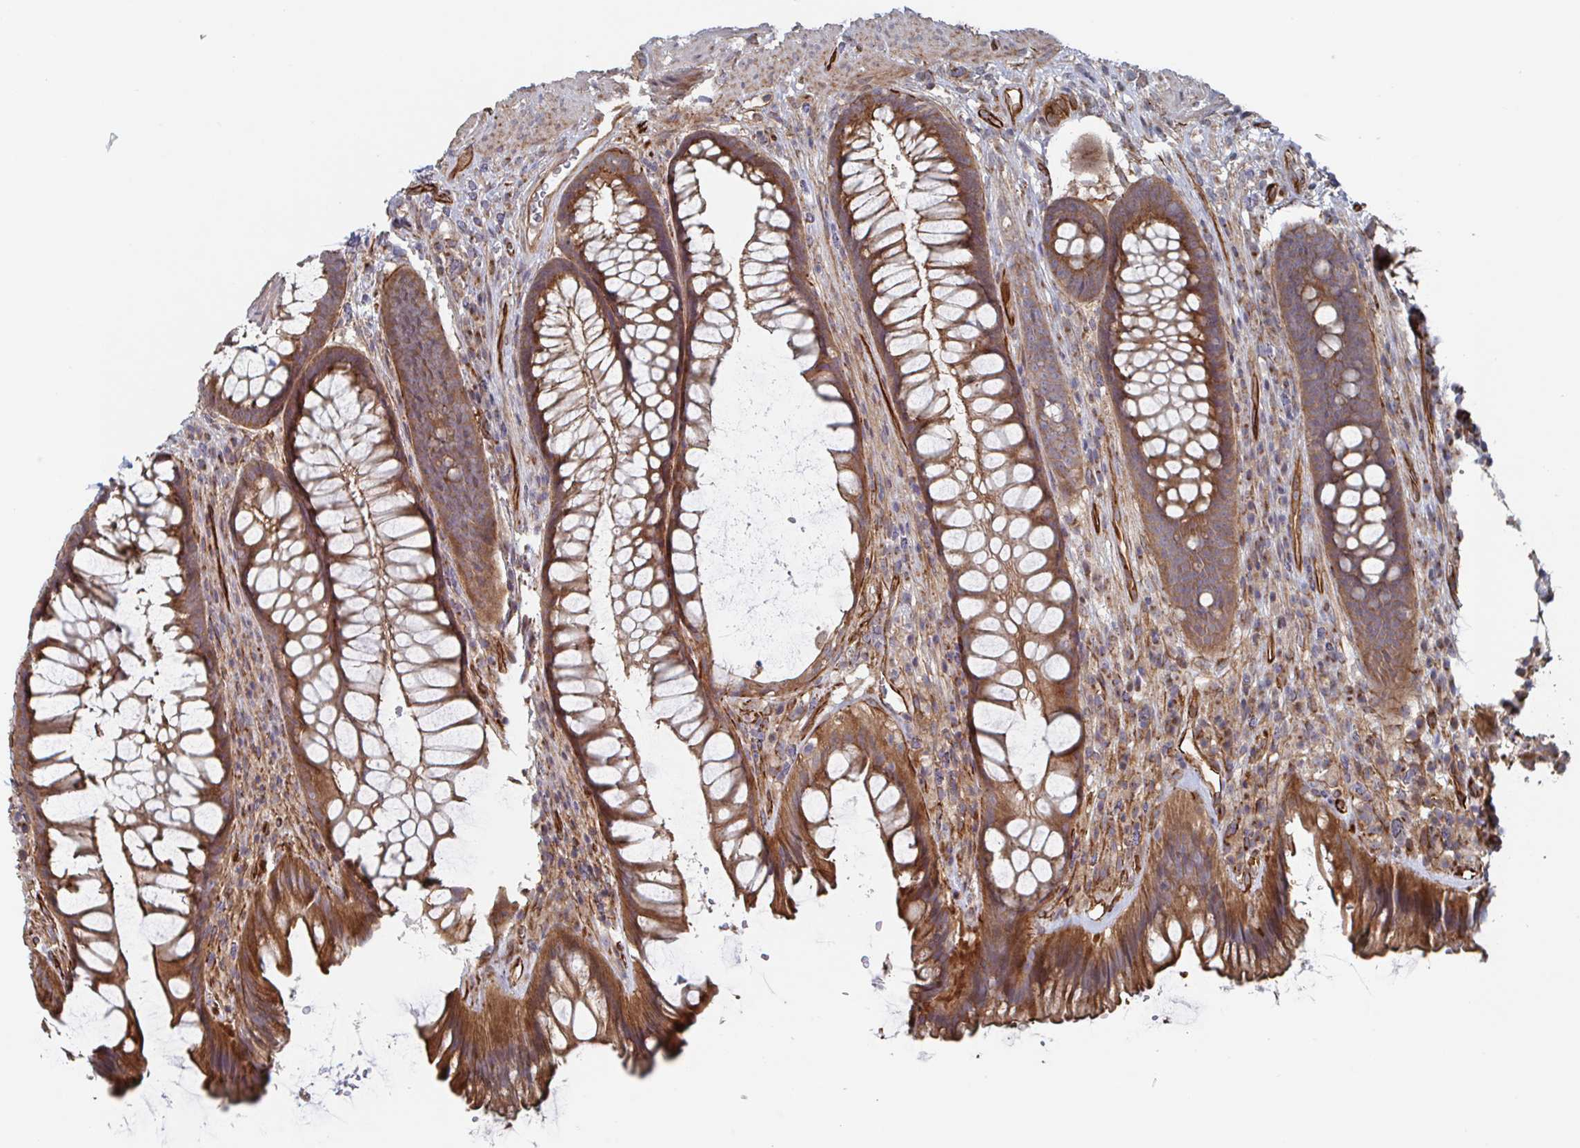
{"staining": {"intensity": "moderate", "quantity": ">75%", "location": "cytoplasmic/membranous"}, "tissue": "rectum", "cell_type": "Glandular cells", "image_type": "normal", "snomed": [{"axis": "morphology", "description": "Normal tissue, NOS"}, {"axis": "topography", "description": "Rectum"}], "caption": "Protein positivity by immunohistochemistry exhibits moderate cytoplasmic/membranous positivity in approximately >75% of glandular cells in unremarkable rectum.", "gene": "DVL3", "patient": {"sex": "male", "age": 53}}